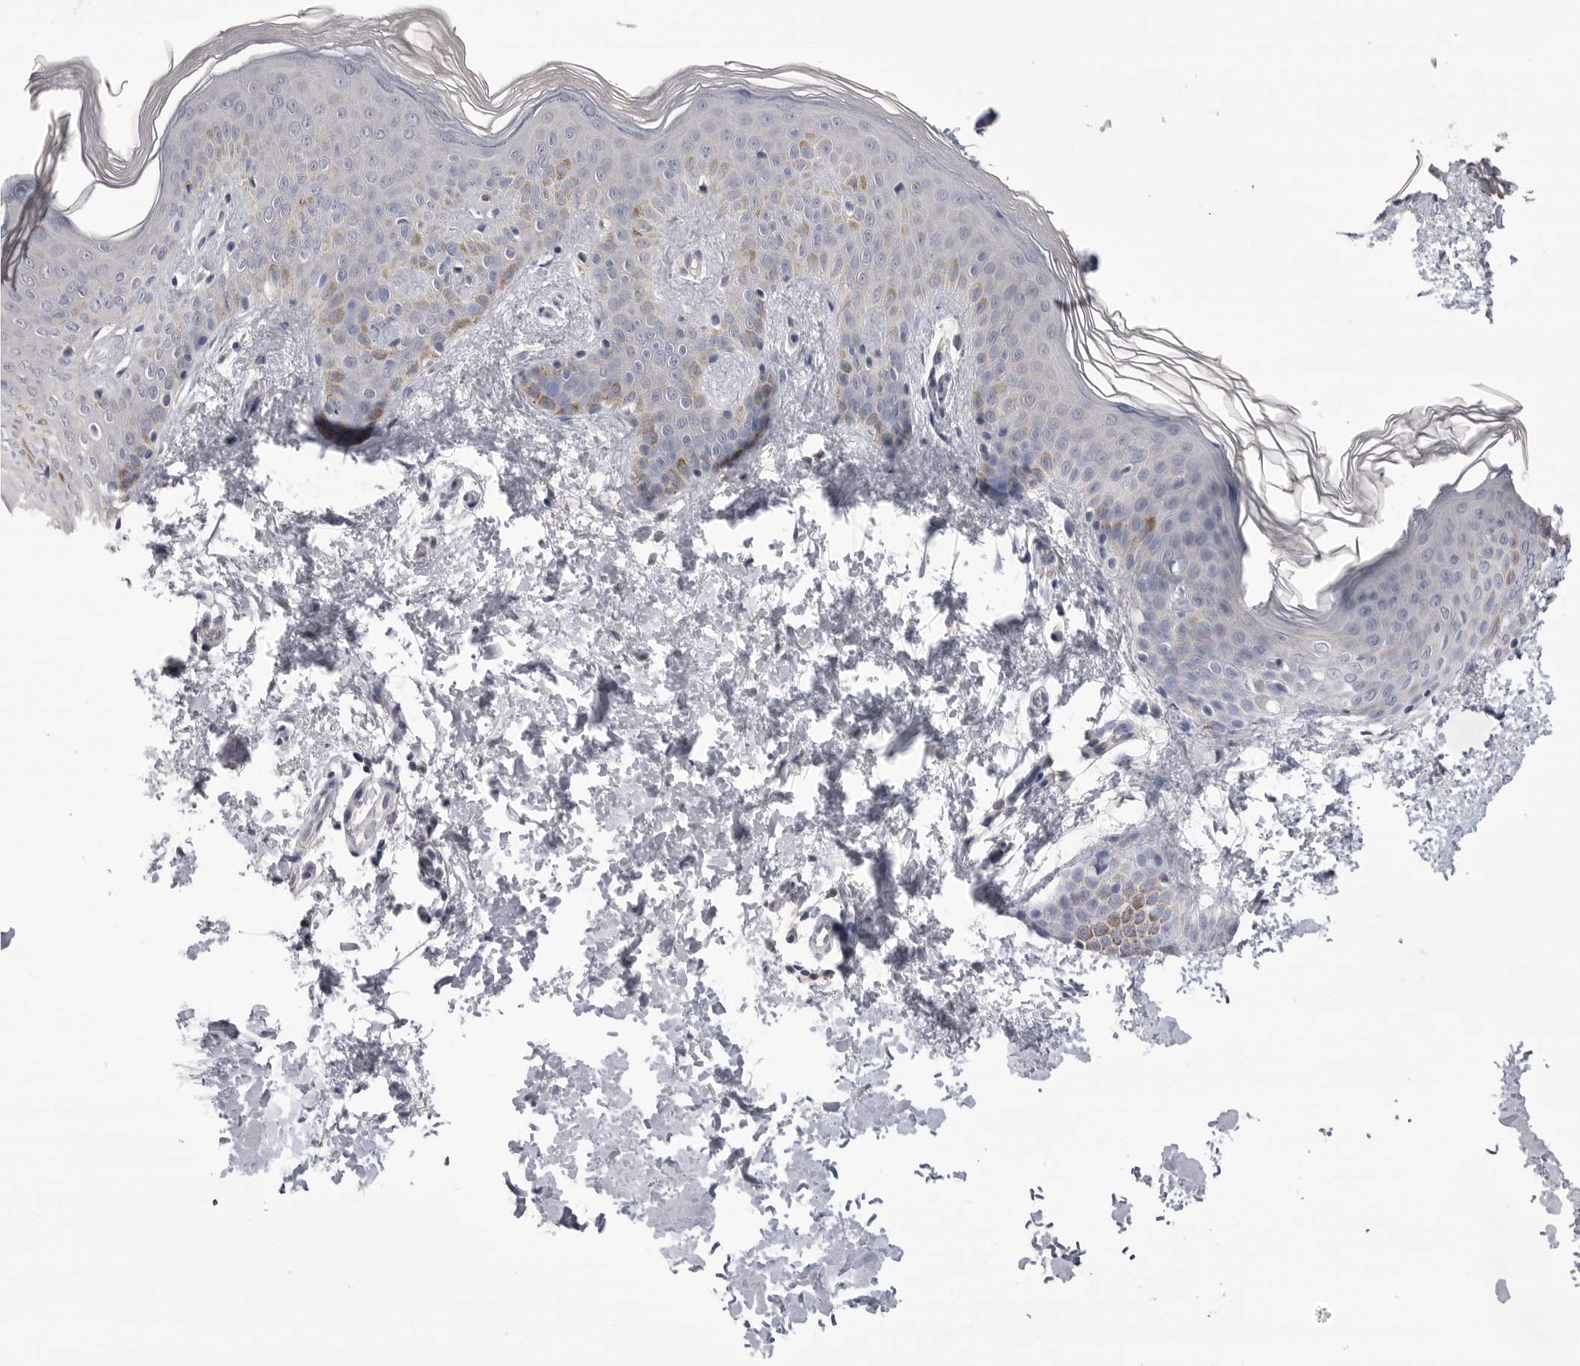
{"staining": {"intensity": "negative", "quantity": "none", "location": "none"}, "tissue": "skin", "cell_type": "Fibroblasts", "image_type": "normal", "snomed": [{"axis": "morphology", "description": "Normal tissue, NOS"}, {"axis": "morphology", "description": "Neoplasm, benign, NOS"}, {"axis": "topography", "description": "Skin"}, {"axis": "topography", "description": "Soft tissue"}], "caption": "Immunohistochemistry (IHC) micrograph of normal skin stained for a protein (brown), which demonstrates no staining in fibroblasts.", "gene": "DLGAP3", "patient": {"sex": "male", "age": 26}}